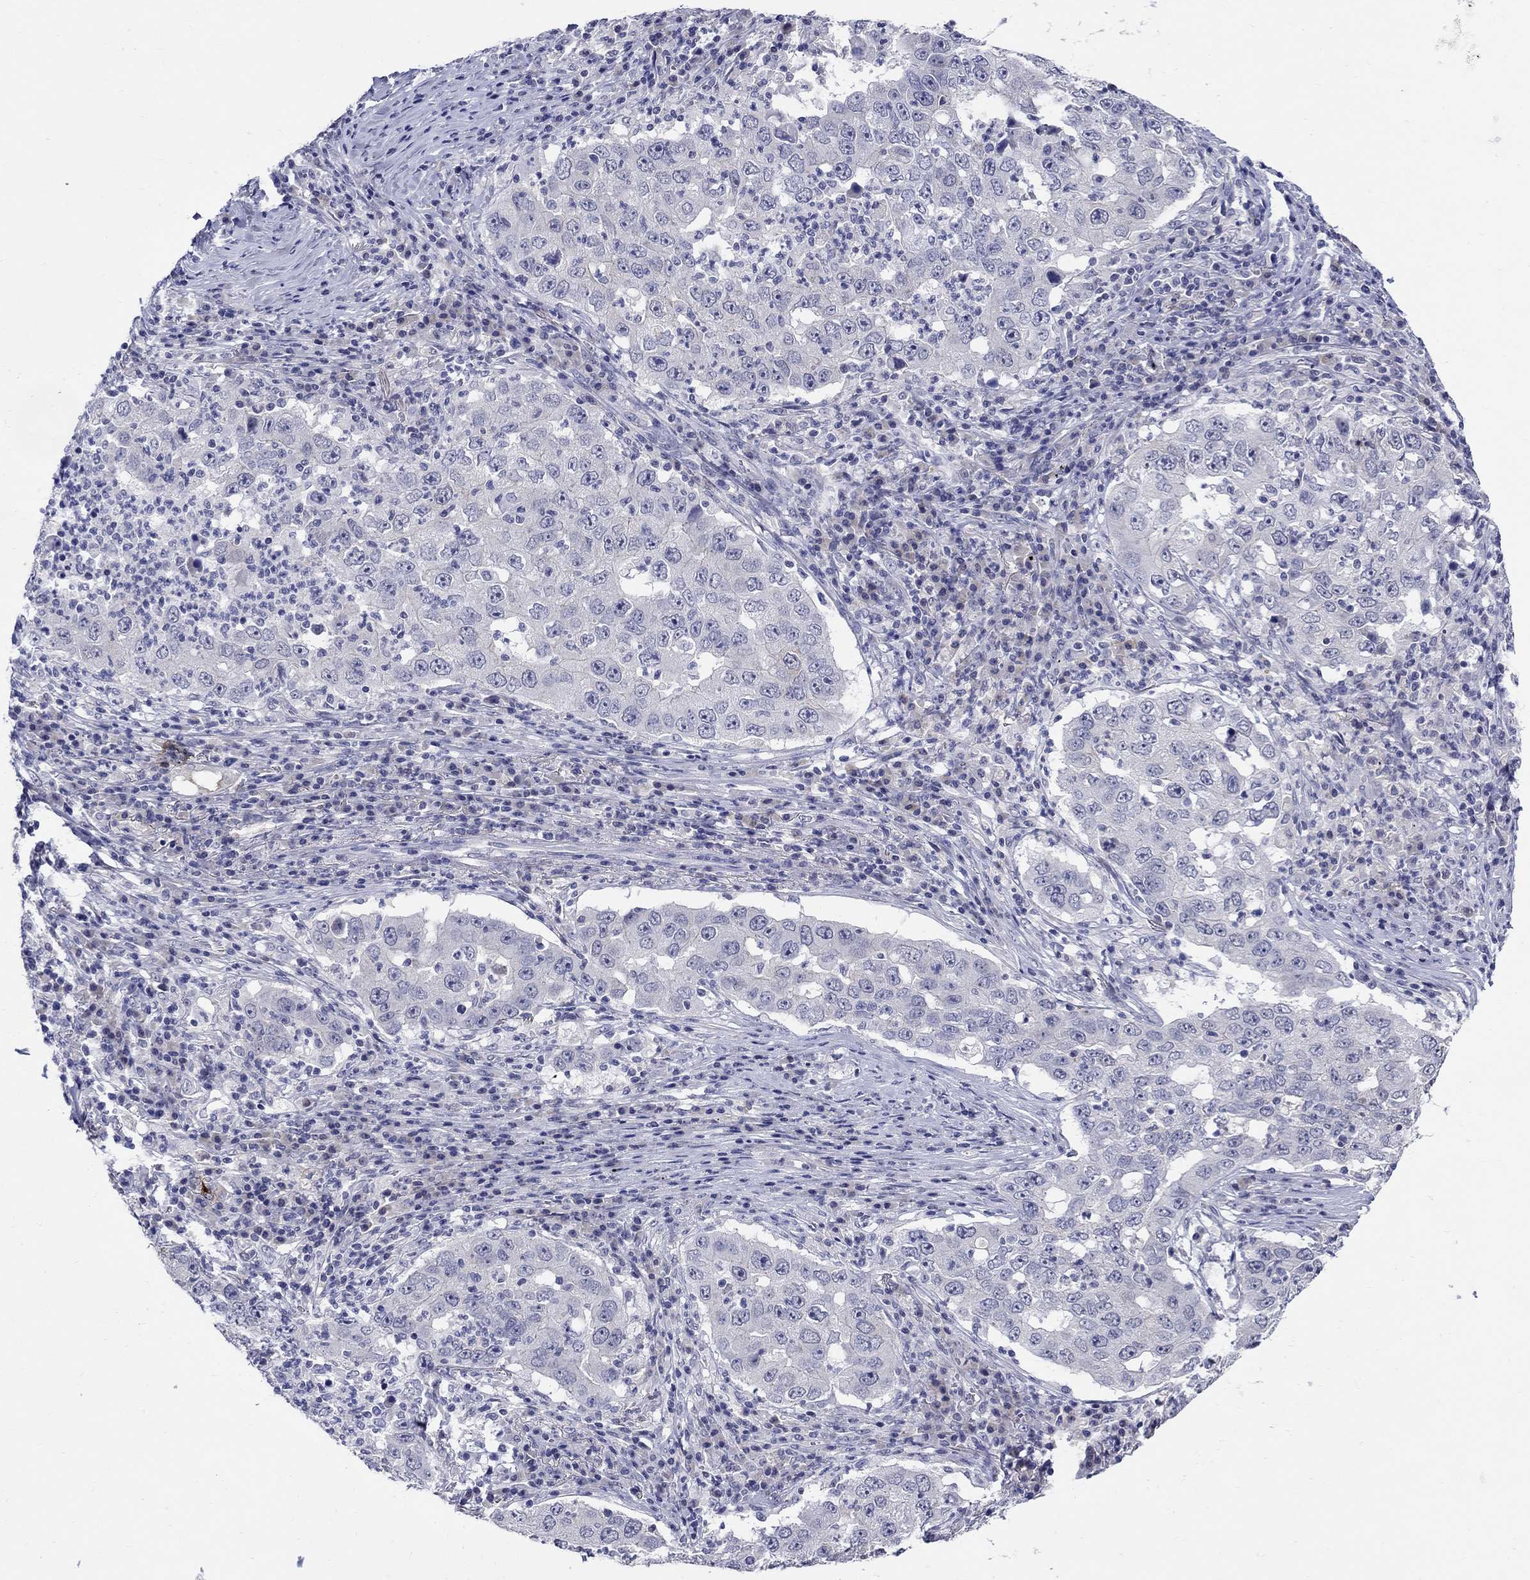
{"staining": {"intensity": "negative", "quantity": "none", "location": "none"}, "tissue": "lung cancer", "cell_type": "Tumor cells", "image_type": "cancer", "snomed": [{"axis": "morphology", "description": "Adenocarcinoma, NOS"}, {"axis": "topography", "description": "Lung"}], "caption": "Tumor cells show no significant protein staining in lung cancer (adenocarcinoma). (Brightfield microscopy of DAB (3,3'-diaminobenzidine) immunohistochemistry (IHC) at high magnification).", "gene": "SLC30A3", "patient": {"sex": "male", "age": 73}}